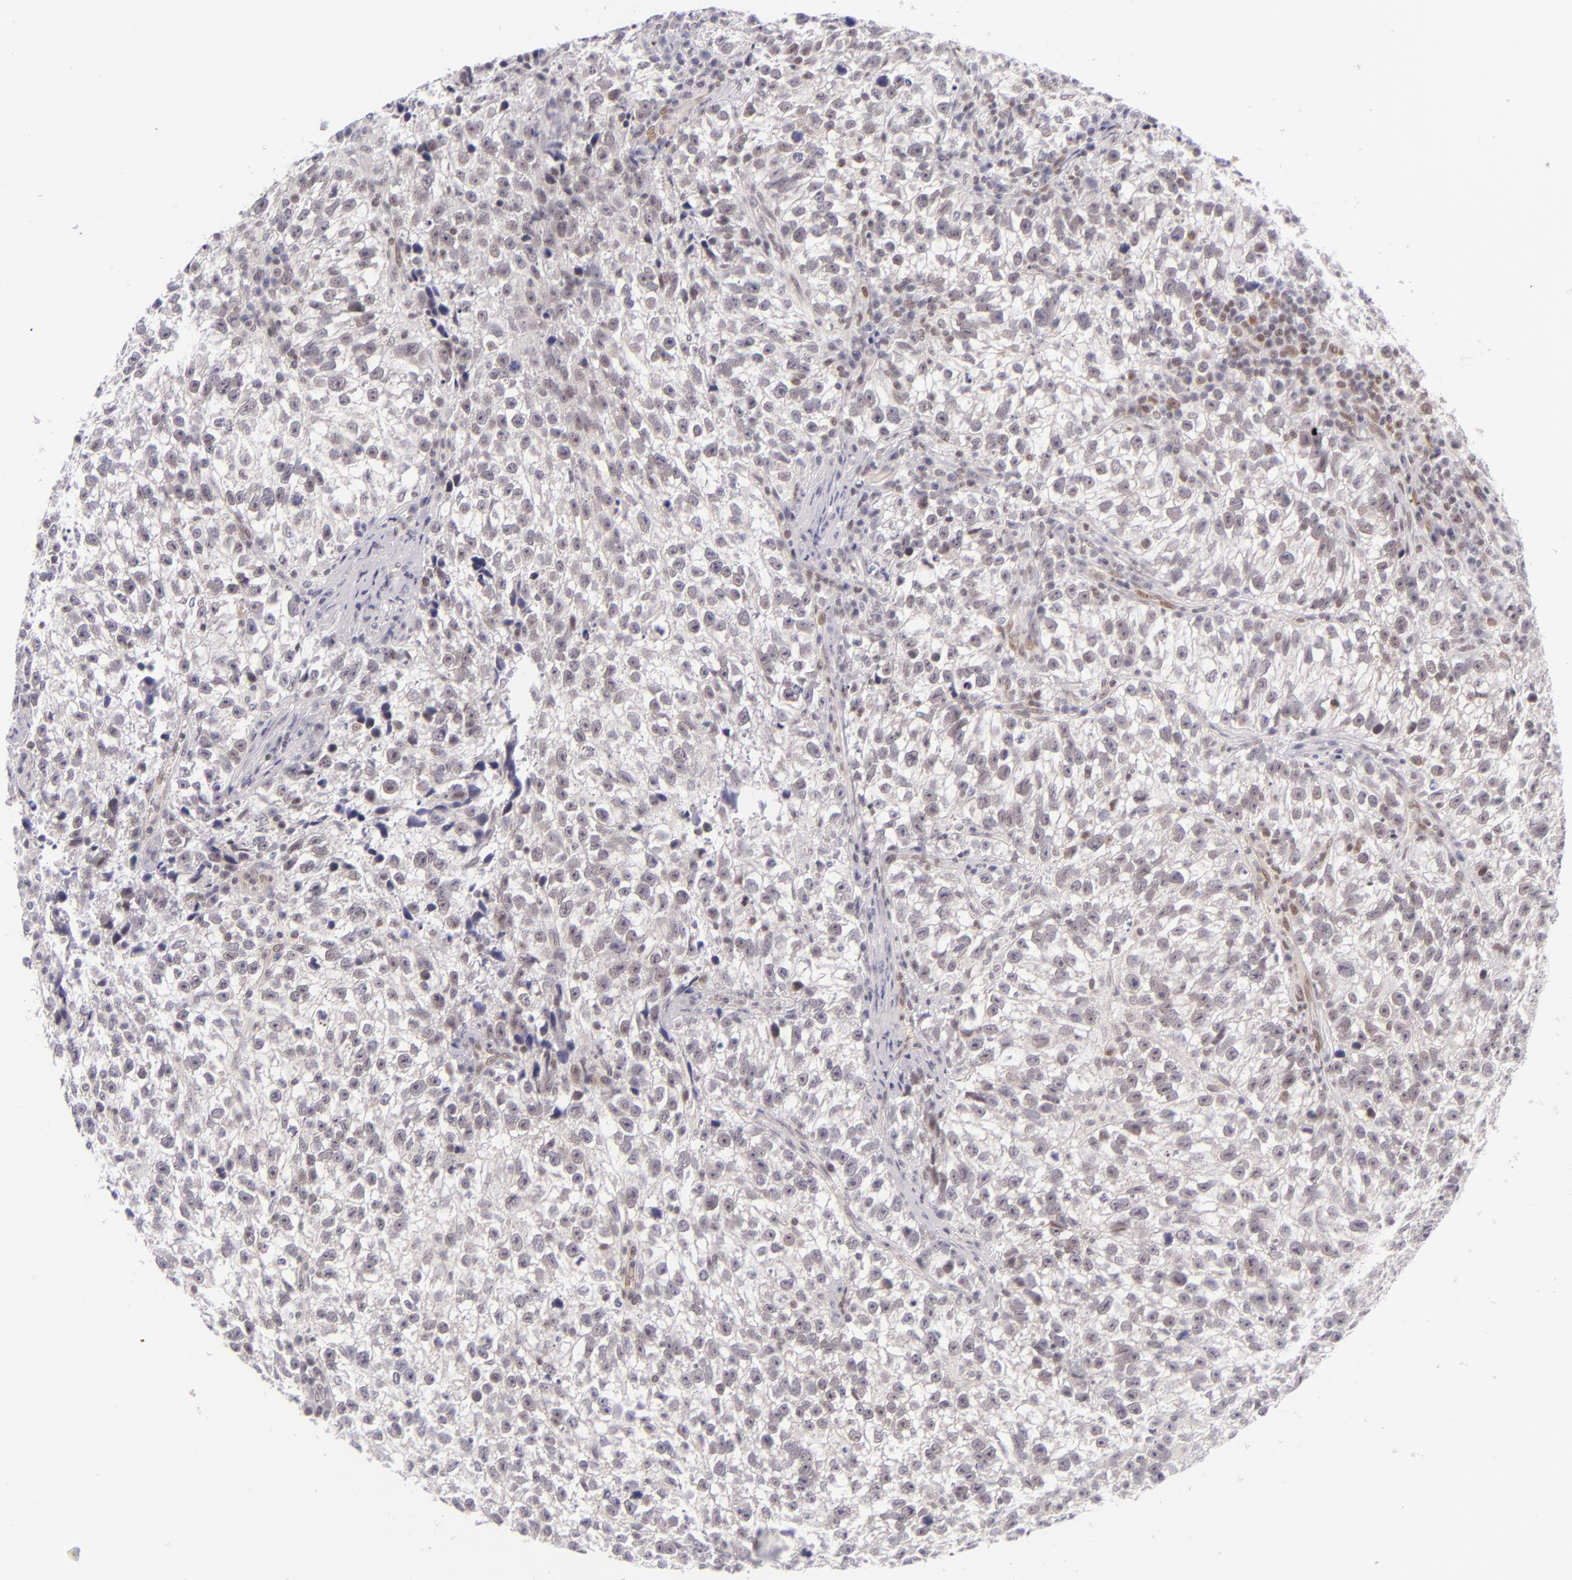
{"staining": {"intensity": "negative", "quantity": "none", "location": "none"}, "tissue": "testis cancer", "cell_type": "Tumor cells", "image_type": "cancer", "snomed": [{"axis": "morphology", "description": "Seminoma, NOS"}, {"axis": "topography", "description": "Testis"}], "caption": "Immunohistochemistry (IHC) micrograph of human testis cancer (seminoma) stained for a protein (brown), which exhibits no expression in tumor cells.", "gene": "BCL3", "patient": {"sex": "male", "age": 38}}